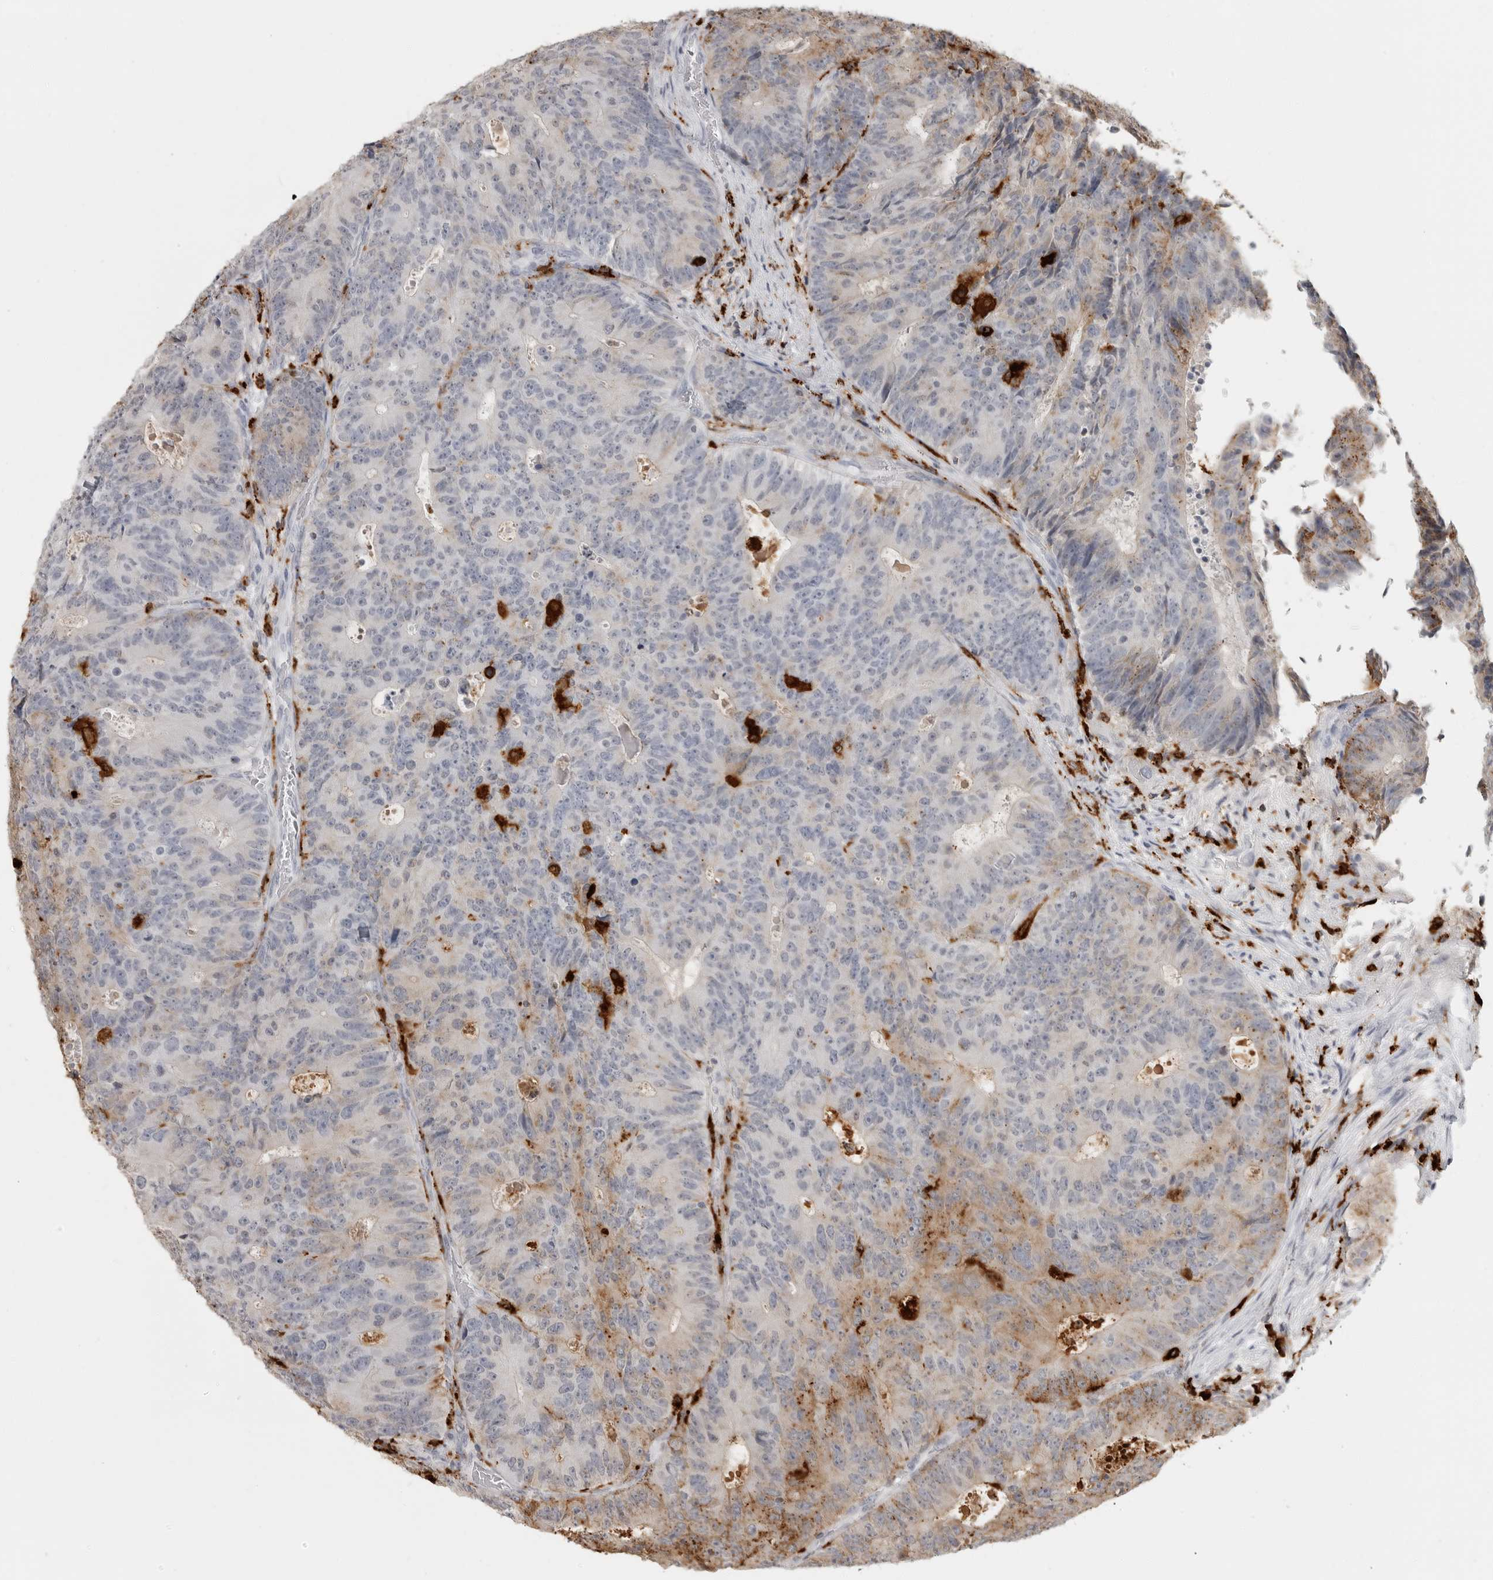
{"staining": {"intensity": "moderate", "quantity": "<25%", "location": "cytoplasmic/membranous"}, "tissue": "colorectal cancer", "cell_type": "Tumor cells", "image_type": "cancer", "snomed": [{"axis": "morphology", "description": "Adenocarcinoma, NOS"}, {"axis": "topography", "description": "Colon"}], "caption": "Colorectal adenocarcinoma was stained to show a protein in brown. There is low levels of moderate cytoplasmic/membranous expression in approximately <25% of tumor cells. The staining was performed using DAB (3,3'-diaminobenzidine) to visualize the protein expression in brown, while the nuclei were stained in blue with hematoxylin (Magnification: 20x).", "gene": "IFI30", "patient": {"sex": "male", "age": 87}}